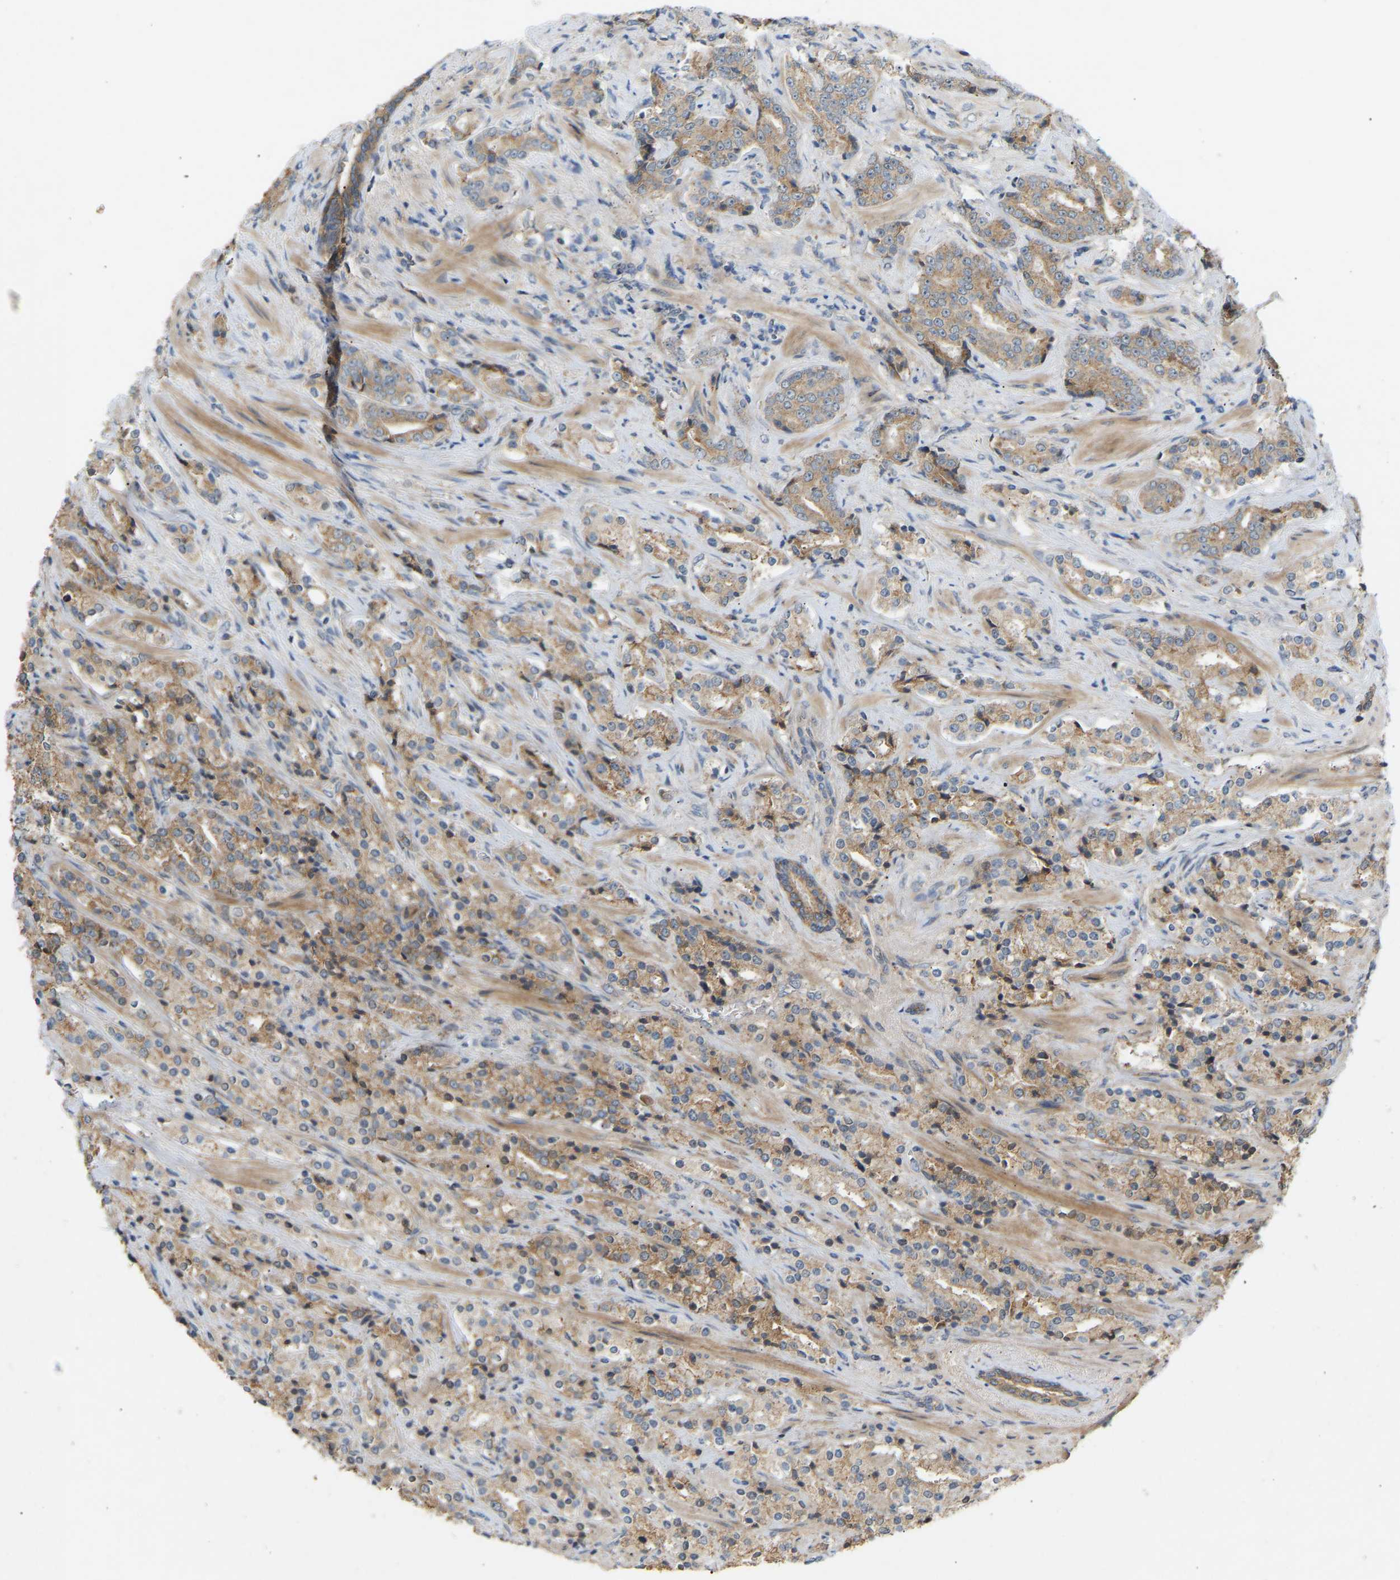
{"staining": {"intensity": "weak", "quantity": ">75%", "location": "cytoplasmic/membranous"}, "tissue": "prostate cancer", "cell_type": "Tumor cells", "image_type": "cancer", "snomed": [{"axis": "morphology", "description": "Adenocarcinoma, High grade"}, {"axis": "topography", "description": "Prostate"}], "caption": "Brown immunohistochemical staining in prostate cancer displays weak cytoplasmic/membranous positivity in approximately >75% of tumor cells.", "gene": "PTCD1", "patient": {"sex": "male", "age": 71}}